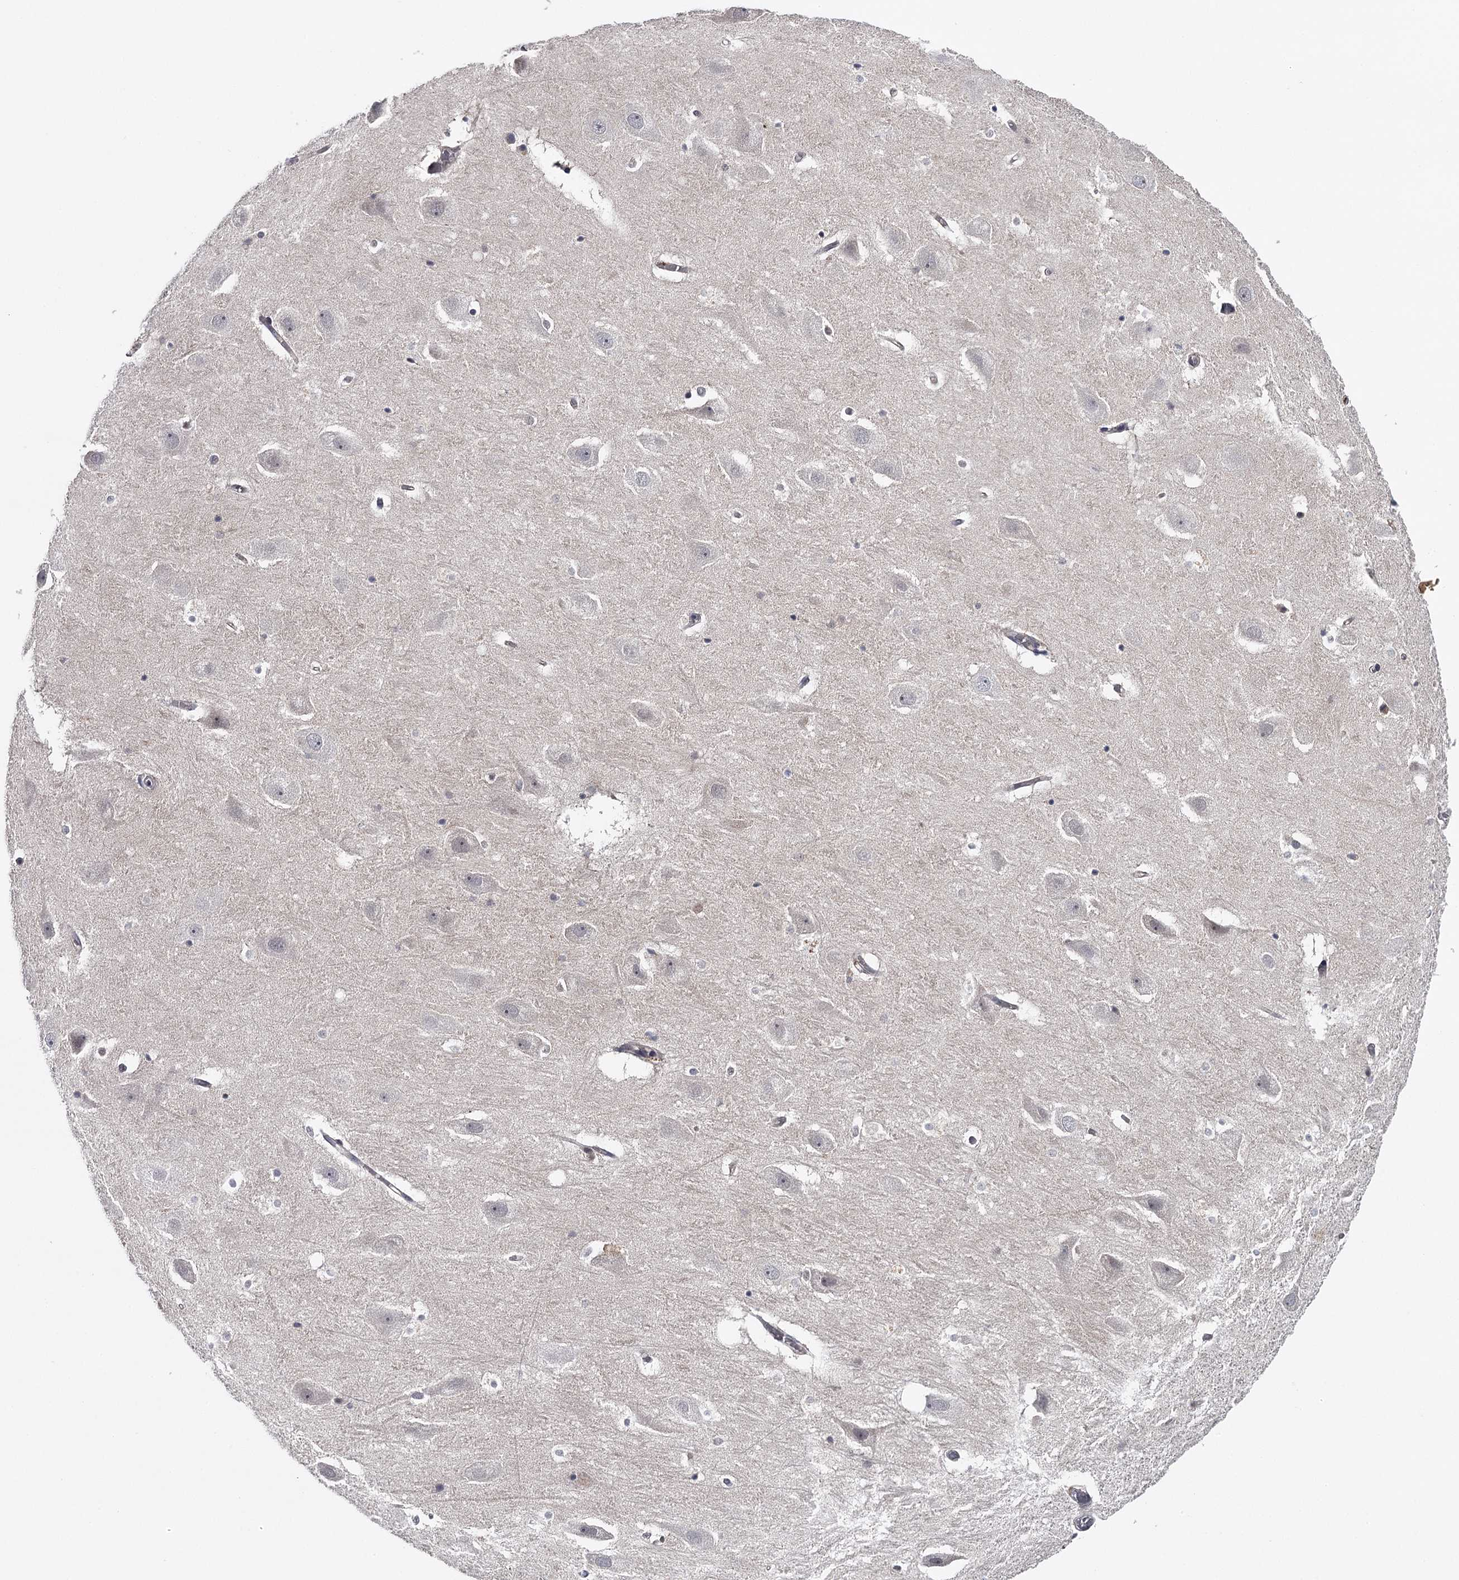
{"staining": {"intensity": "negative", "quantity": "none", "location": "none"}, "tissue": "hippocampus", "cell_type": "Glial cells", "image_type": "normal", "snomed": [{"axis": "morphology", "description": "Normal tissue, NOS"}, {"axis": "topography", "description": "Hippocampus"}], "caption": "This is an immunohistochemistry (IHC) micrograph of unremarkable human hippocampus. There is no positivity in glial cells.", "gene": "GTSF1", "patient": {"sex": "female", "age": 52}}